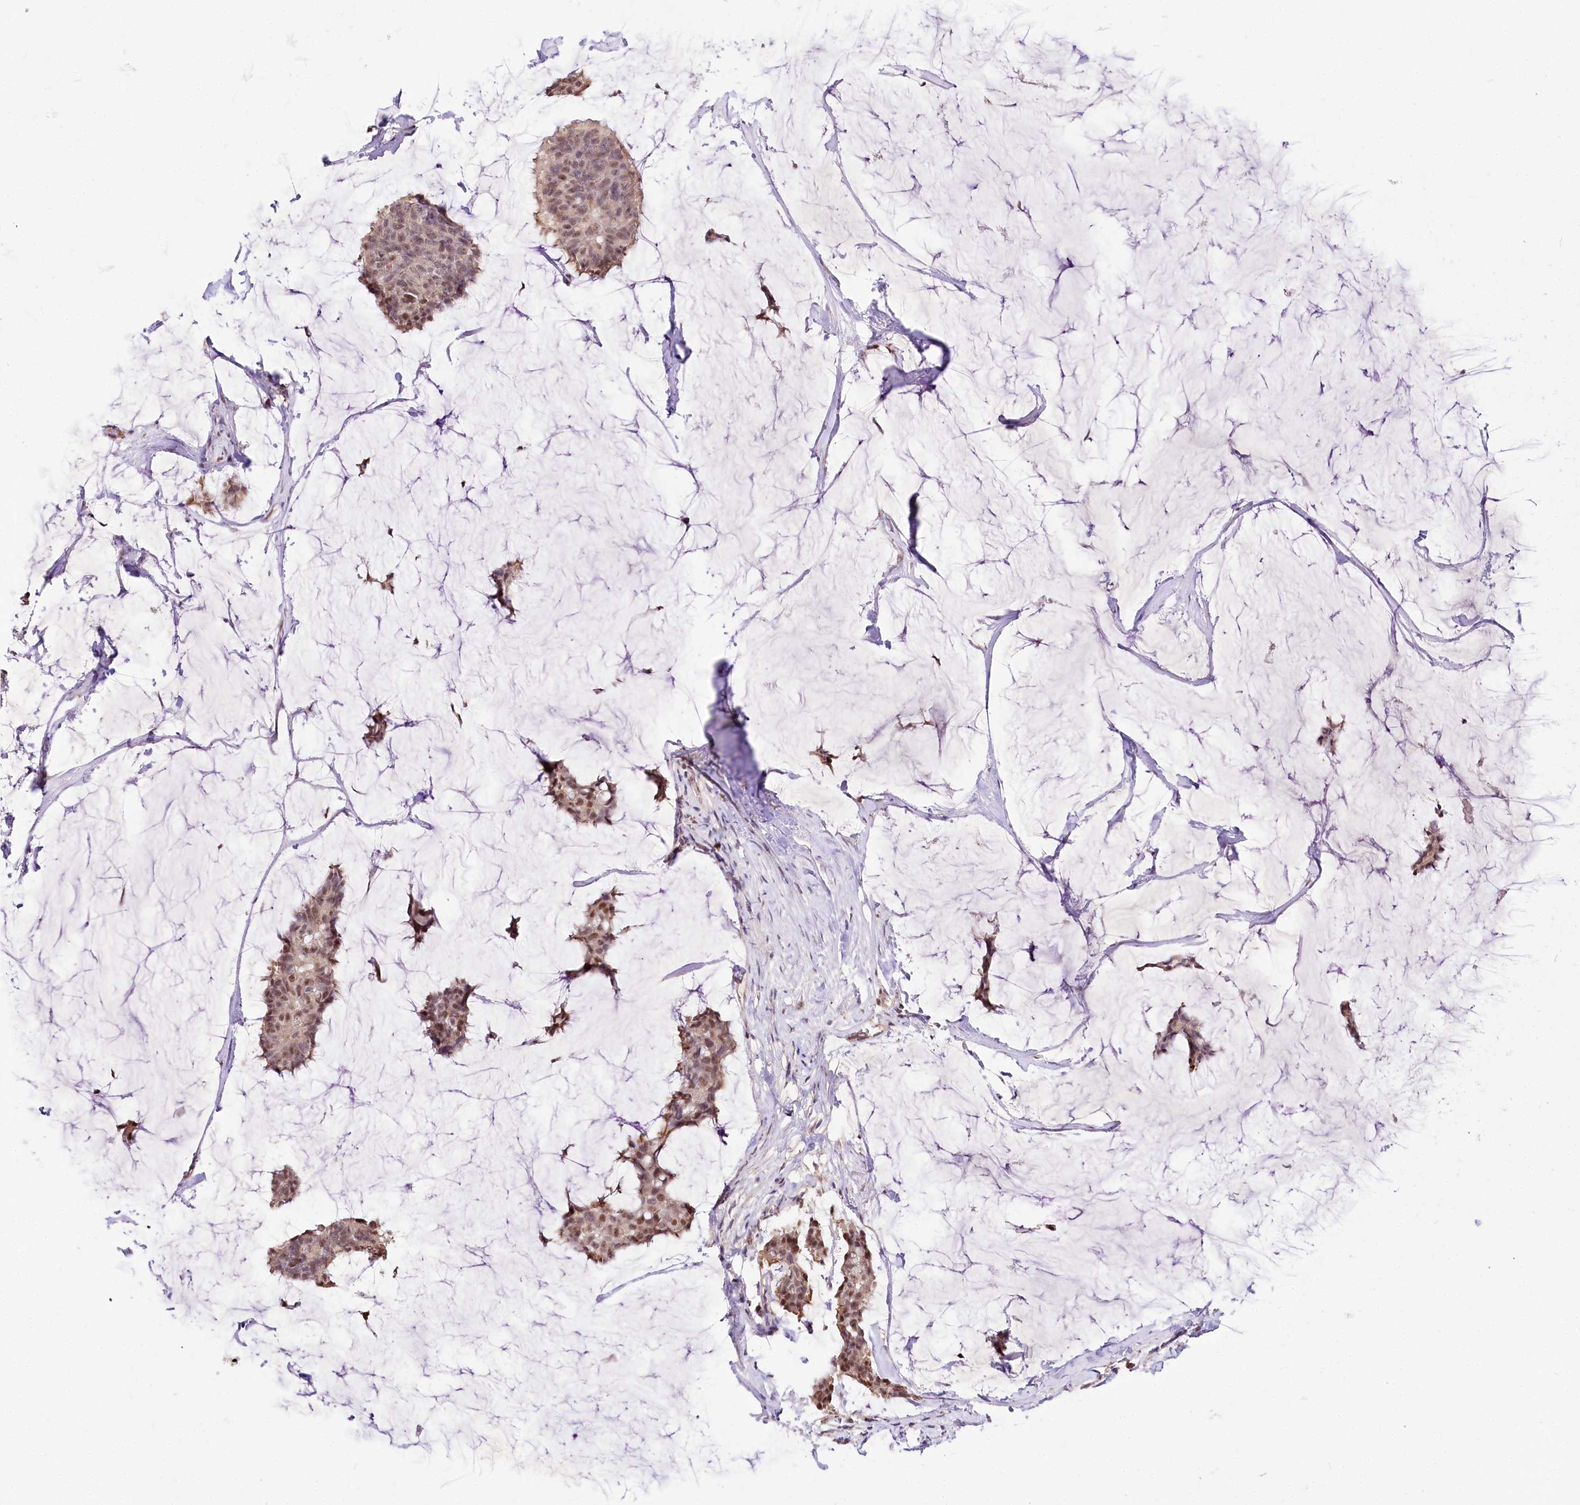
{"staining": {"intensity": "moderate", "quantity": ">75%", "location": "nuclear"}, "tissue": "breast cancer", "cell_type": "Tumor cells", "image_type": "cancer", "snomed": [{"axis": "morphology", "description": "Duct carcinoma"}, {"axis": "topography", "description": "Breast"}], "caption": "Immunohistochemical staining of human breast cancer (intraductal carcinoma) reveals moderate nuclear protein positivity in approximately >75% of tumor cells.", "gene": "GNL3L", "patient": {"sex": "female", "age": 93}}